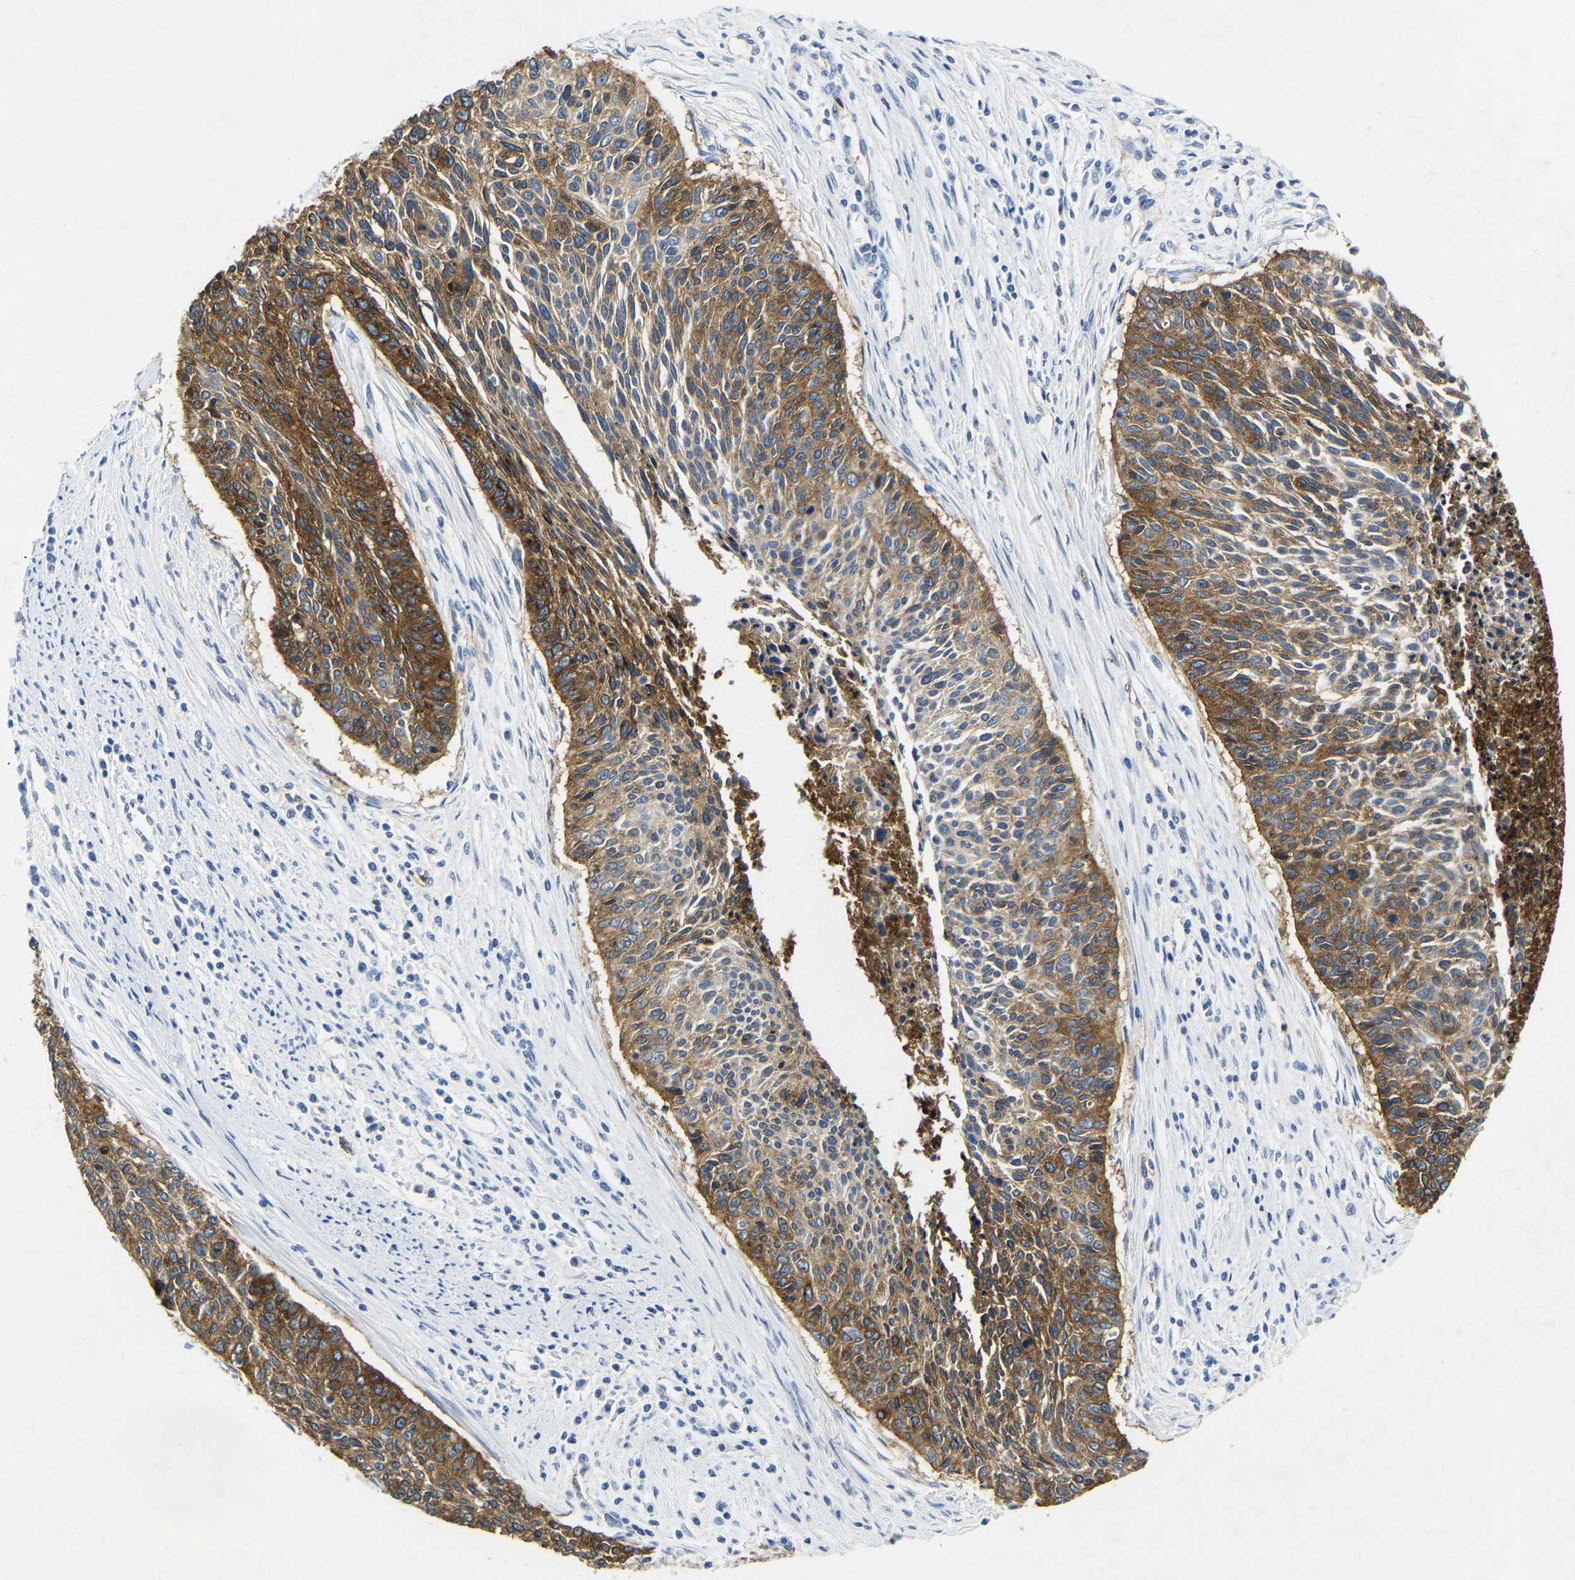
{"staining": {"intensity": "moderate", "quantity": ">75%", "location": "cytoplasmic/membranous"}, "tissue": "cervical cancer", "cell_type": "Tumor cells", "image_type": "cancer", "snomed": [{"axis": "morphology", "description": "Squamous cell carcinoma, NOS"}, {"axis": "topography", "description": "Cervix"}], "caption": "Cervical cancer (squamous cell carcinoma) stained with immunohistochemistry (IHC) reveals moderate cytoplasmic/membranous expression in about >75% of tumor cells.", "gene": "ITGA2", "patient": {"sex": "female", "age": 55}}